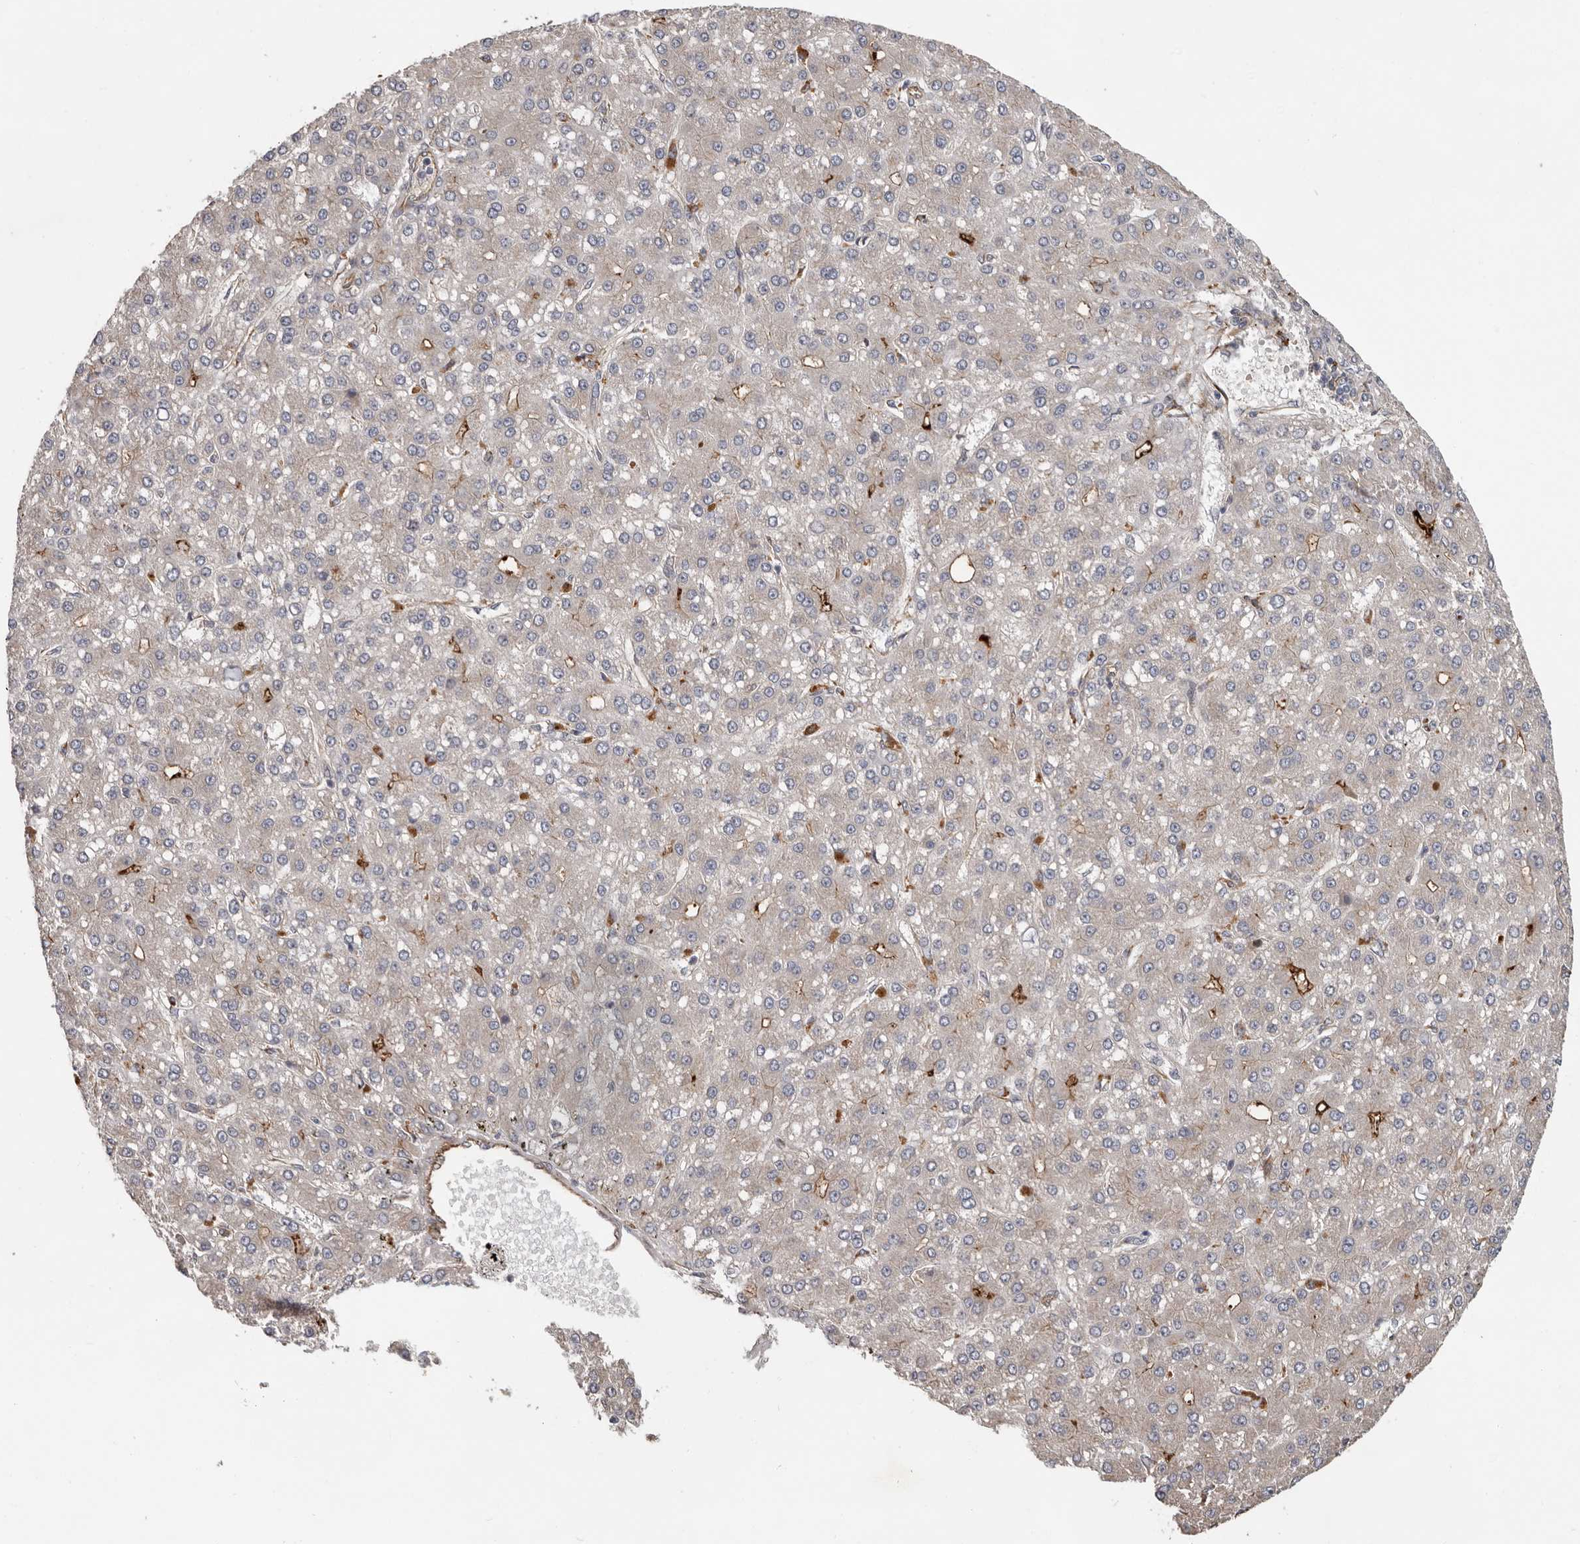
{"staining": {"intensity": "moderate", "quantity": "<25%", "location": "cytoplasmic/membranous"}, "tissue": "liver cancer", "cell_type": "Tumor cells", "image_type": "cancer", "snomed": [{"axis": "morphology", "description": "Carcinoma, Hepatocellular, NOS"}, {"axis": "topography", "description": "Liver"}], "caption": "Protein analysis of liver hepatocellular carcinoma tissue exhibits moderate cytoplasmic/membranous staining in approximately <25% of tumor cells. (DAB (3,3'-diaminobenzidine) IHC, brown staining for protein, blue staining for nuclei).", "gene": "MTF1", "patient": {"sex": "male", "age": 67}}